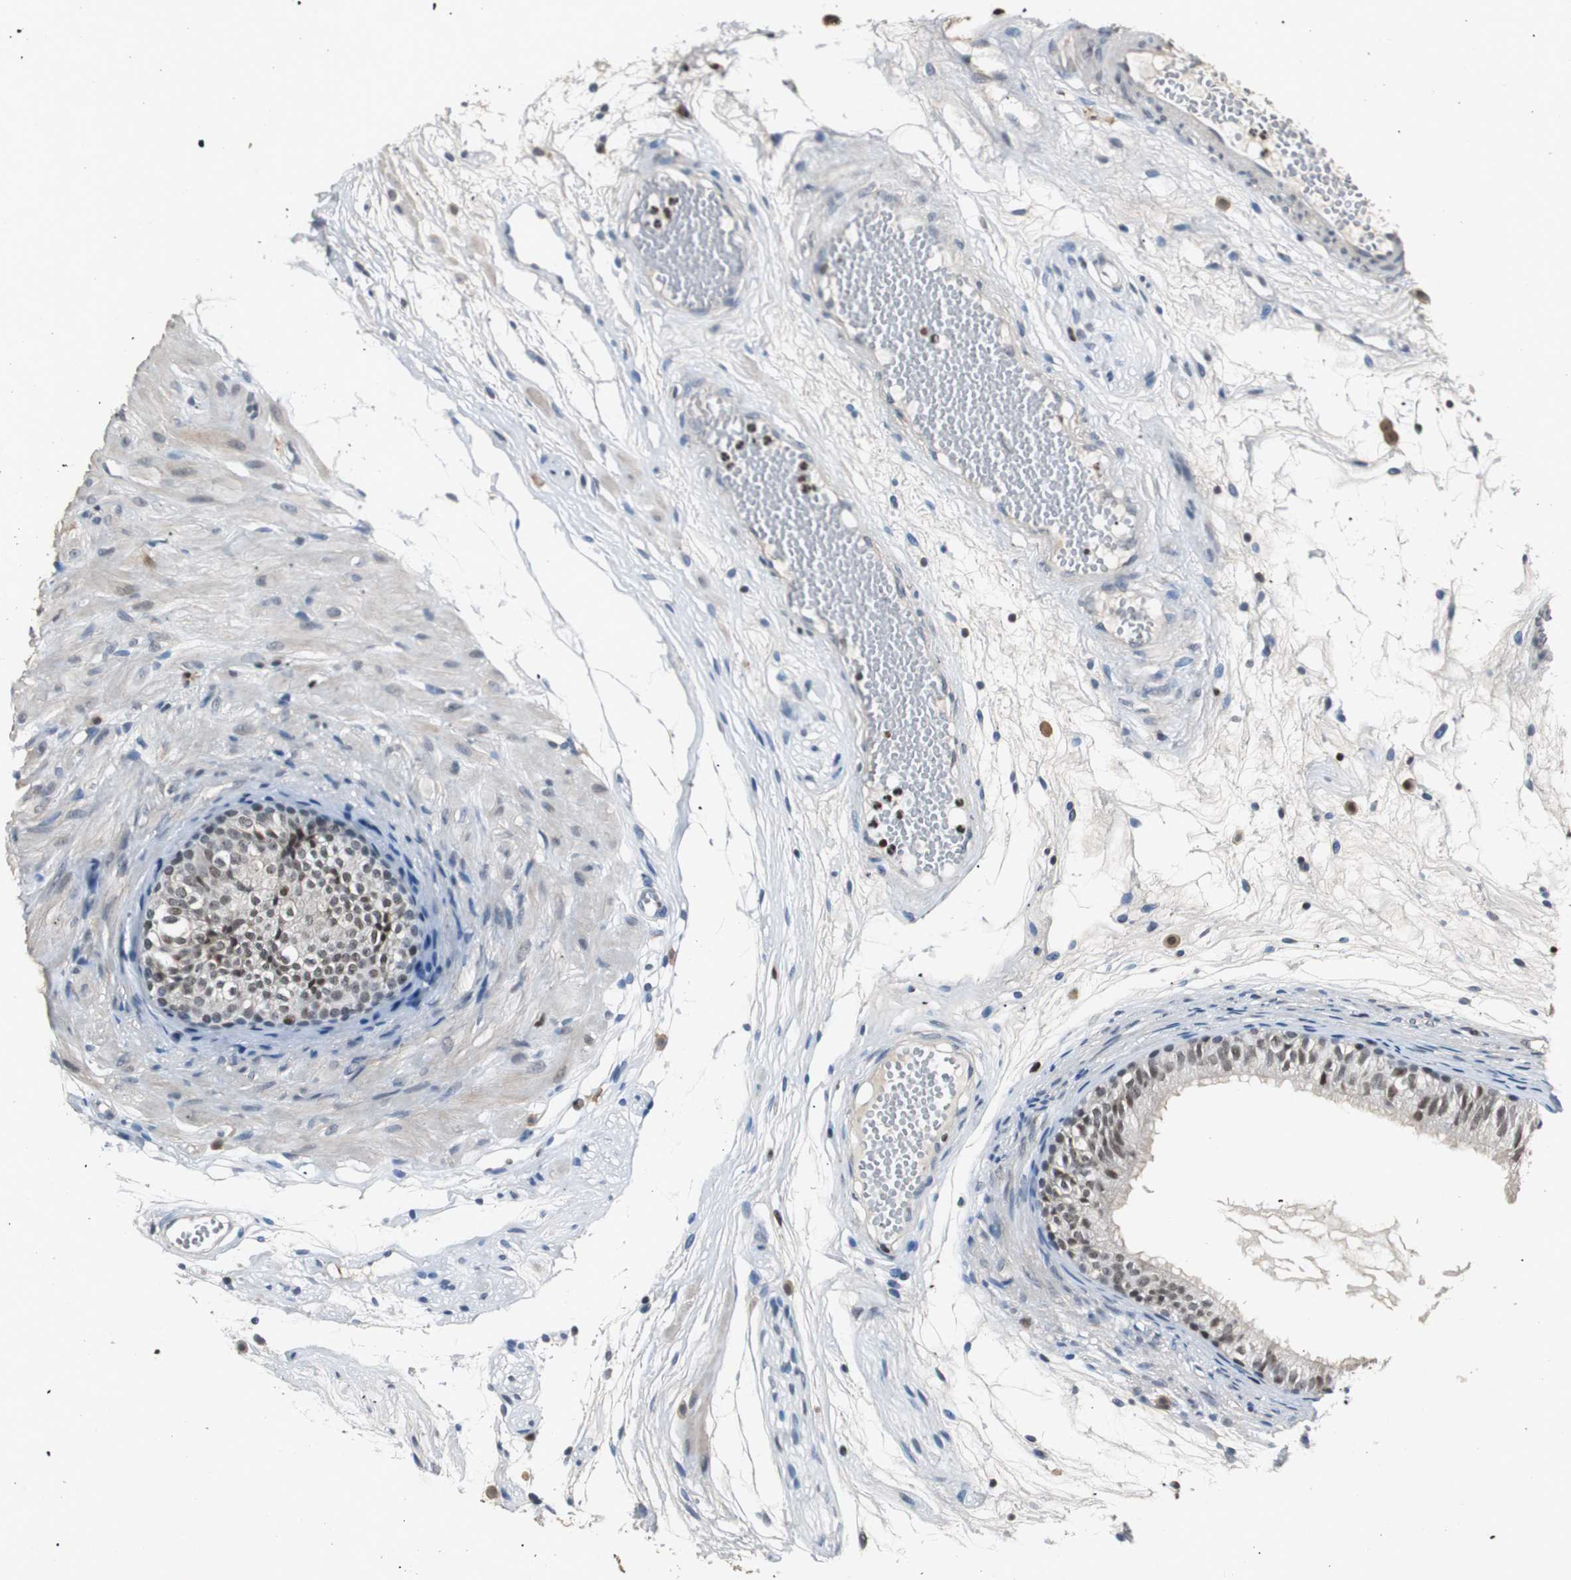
{"staining": {"intensity": "strong", "quantity": "25%-75%", "location": "cytoplasmic/membranous,nuclear"}, "tissue": "epididymis", "cell_type": "Glandular cells", "image_type": "normal", "snomed": [{"axis": "morphology", "description": "Normal tissue, NOS"}, {"axis": "morphology", "description": "Atrophy, NOS"}, {"axis": "topography", "description": "Testis"}, {"axis": "topography", "description": "Epididymis"}], "caption": "DAB immunohistochemical staining of unremarkable human epididymis shows strong cytoplasmic/membranous,nuclear protein positivity in about 25%-75% of glandular cells. (brown staining indicates protein expression, while blue staining denotes nuclei).", "gene": "FEN1", "patient": {"sex": "male", "age": 18}}